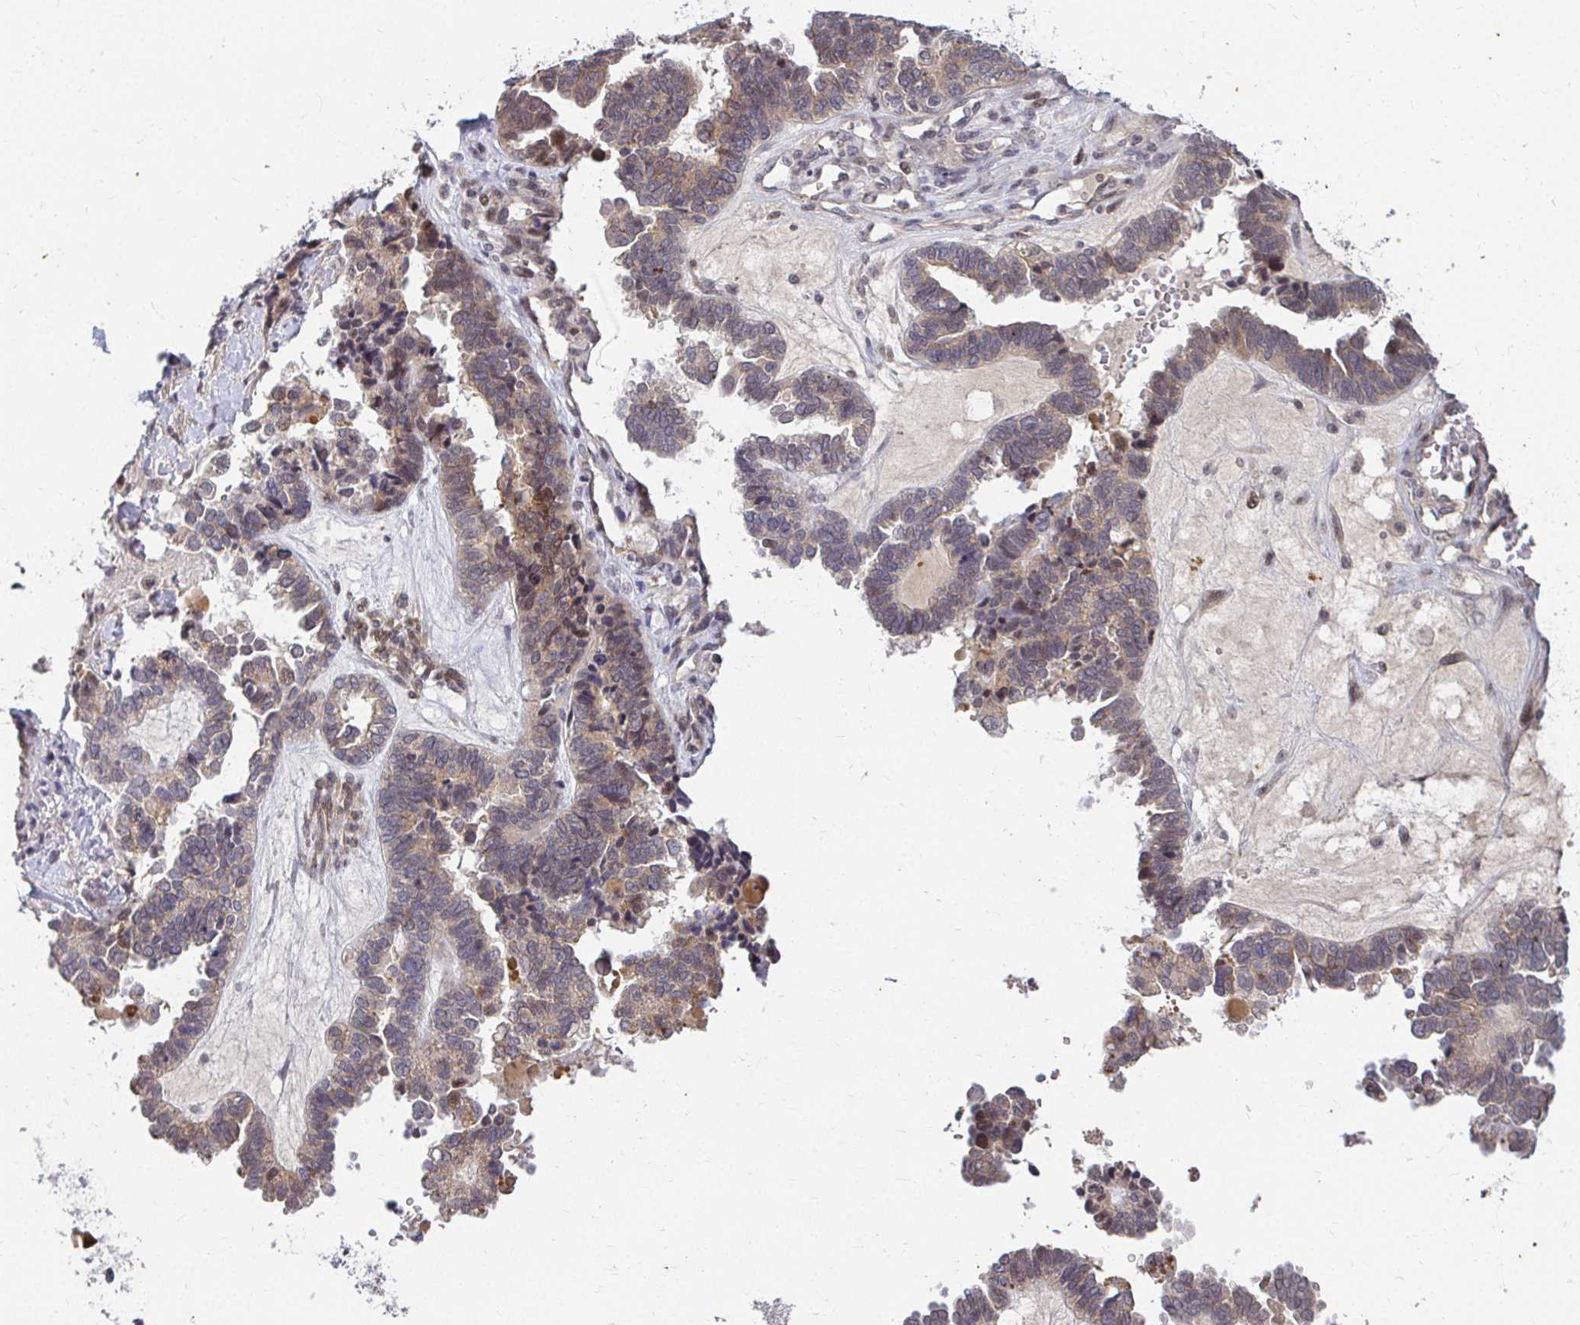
{"staining": {"intensity": "weak", "quantity": "25%-75%", "location": "cytoplasmic/membranous"}, "tissue": "ovarian cancer", "cell_type": "Tumor cells", "image_type": "cancer", "snomed": [{"axis": "morphology", "description": "Cystadenocarcinoma, serous, NOS"}, {"axis": "topography", "description": "Ovary"}], "caption": "This photomicrograph demonstrates immunohistochemistry staining of human ovarian serous cystadenocarcinoma, with low weak cytoplasmic/membranous positivity in about 25%-75% of tumor cells.", "gene": "ANK3", "patient": {"sex": "female", "age": 51}}